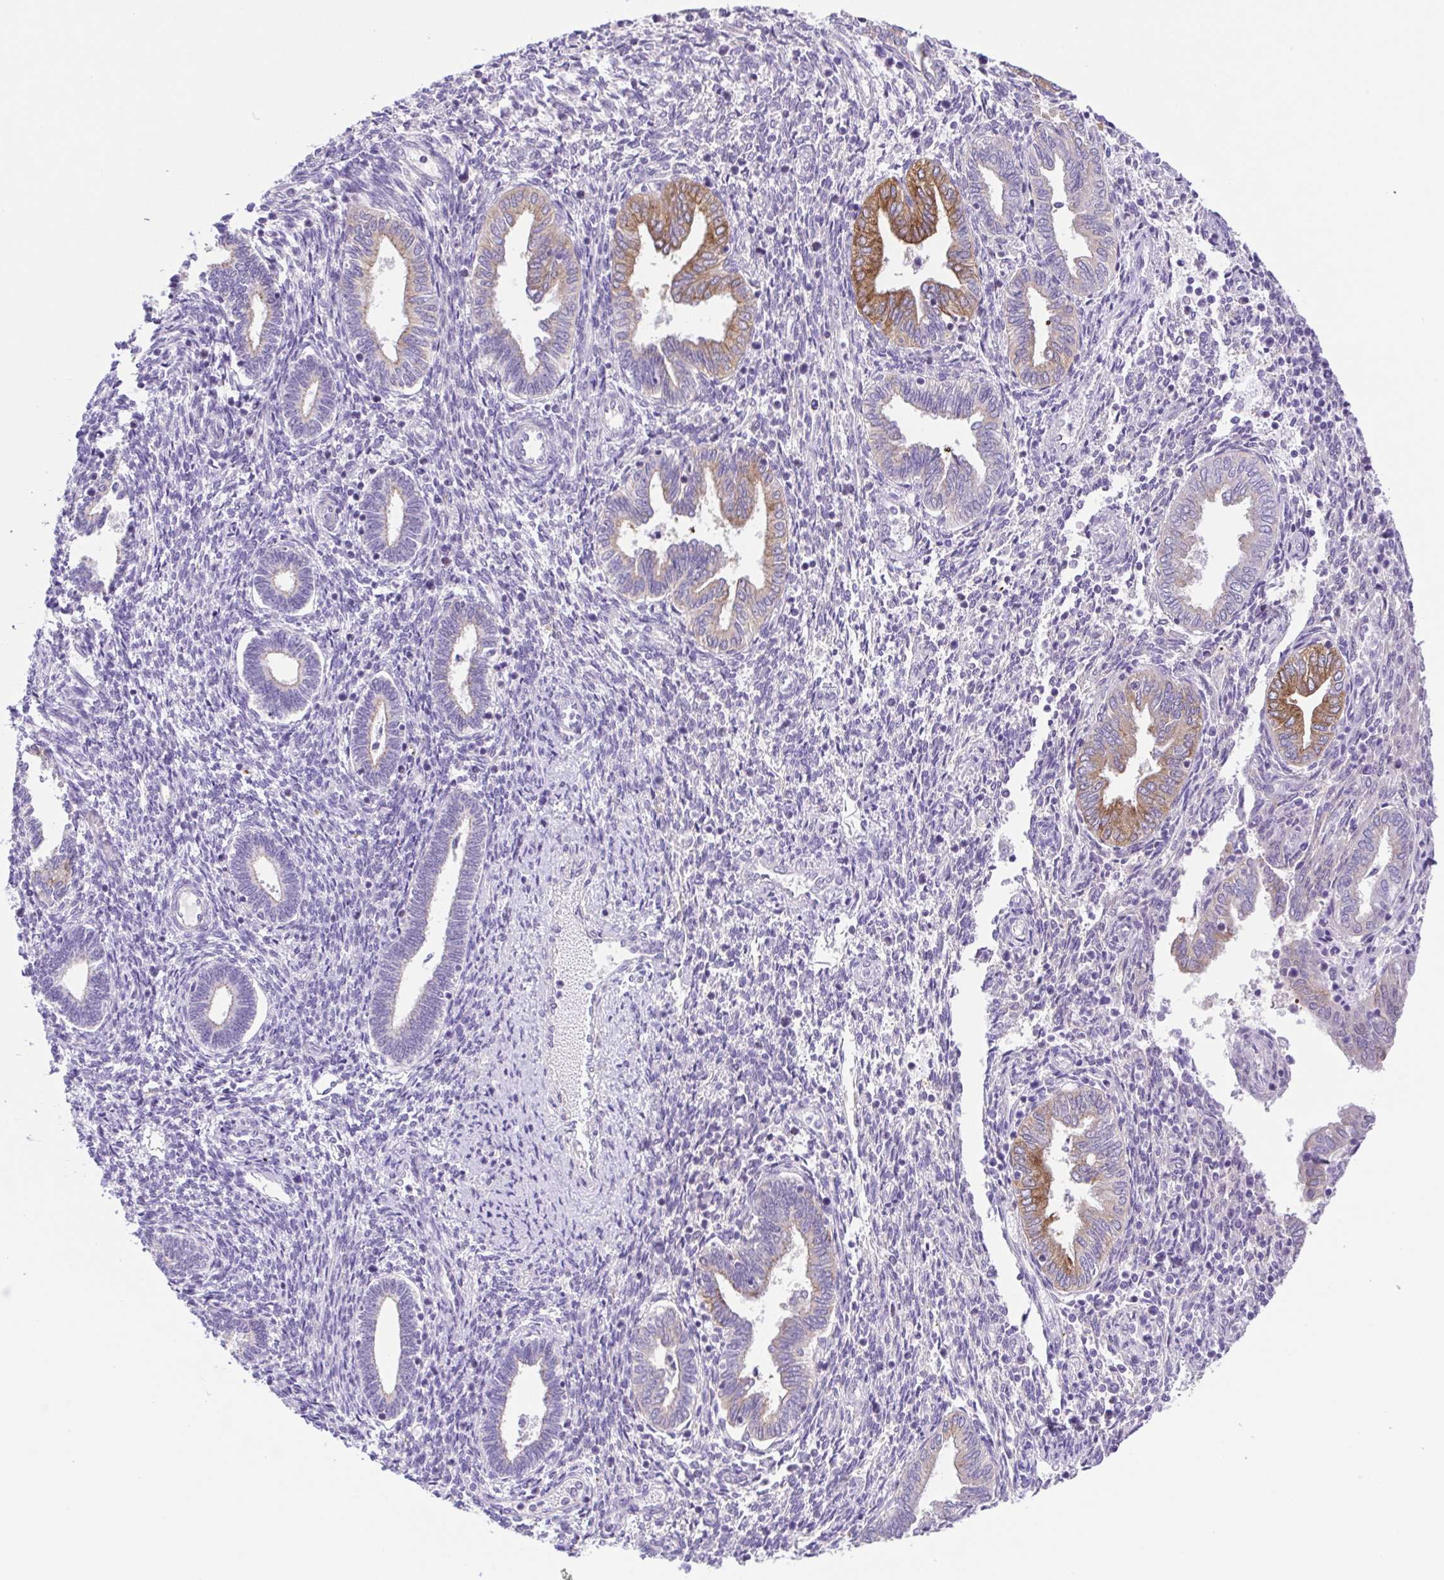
{"staining": {"intensity": "negative", "quantity": "none", "location": "none"}, "tissue": "endometrium", "cell_type": "Cells in endometrial stroma", "image_type": "normal", "snomed": [{"axis": "morphology", "description": "Normal tissue, NOS"}, {"axis": "topography", "description": "Endometrium"}], "caption": "A micrograph of human endometrium is negative for staining in cells in endometrial stroma. (Stains: DAB immunohistochemistry (IHC) with hematoxylin counter stain, Microscopy: brightfield microscopy at high magnification).", "gene": "DCLK2", "patient": {"sex": "female", "age": 42}}